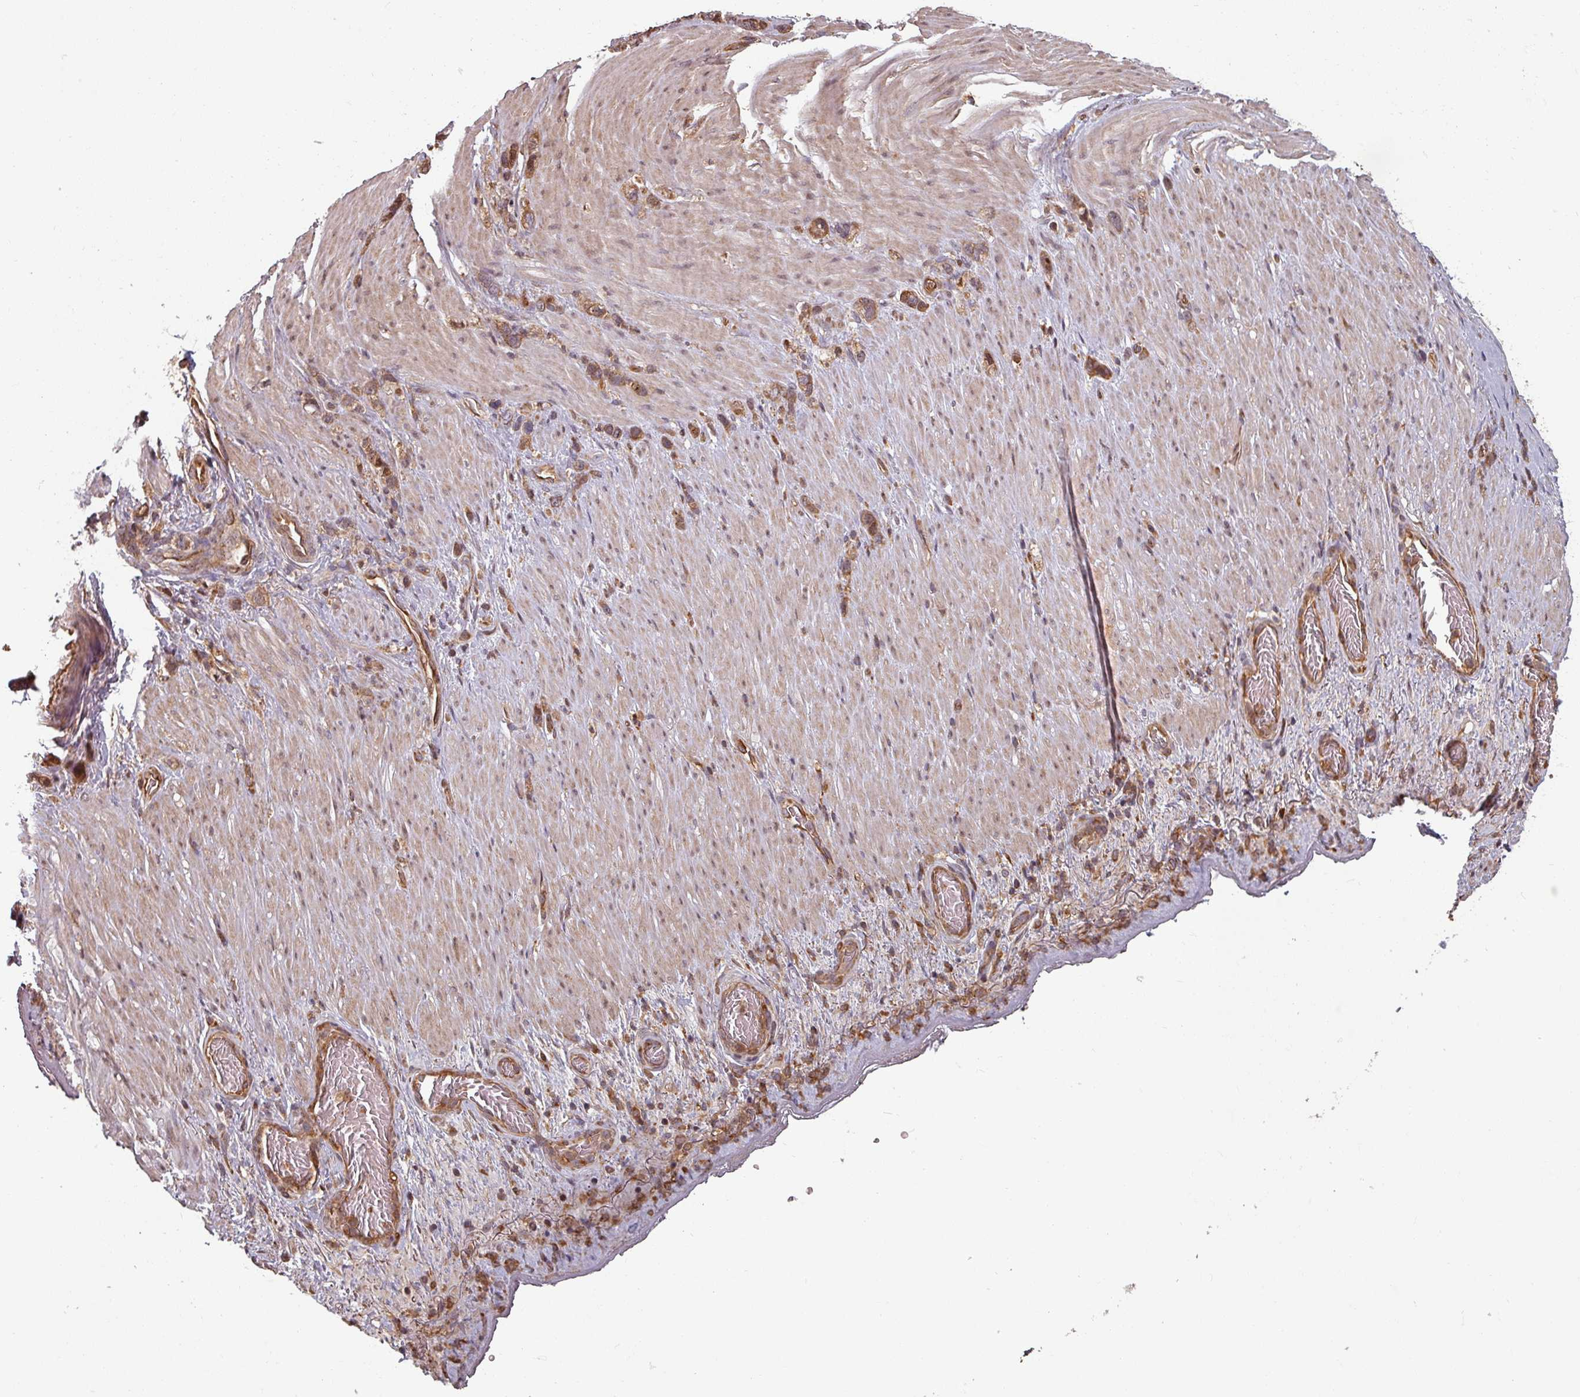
{"staining": {"intensity": "moderate", "quantity": ">75%", "location": "cytoplasmic/membranous"}, "tissue": "stomach cancer", "cell_type": "Tumor cells", "image_type": "cancer", "snomed": [{"axis": "morphology", "description": "Adenocarcinoma, NOS"}, {"axis": "topography", "description": "Stomach"}], "caption": "Immunohistochemical staining of stomach adenocarcinoma displays medium levels of moderate cytoplasmic/membranous protein expression in approximately >75% of tumor cells.", "gene": "EID1", "patient": {"sex": "female", "age": 65}}